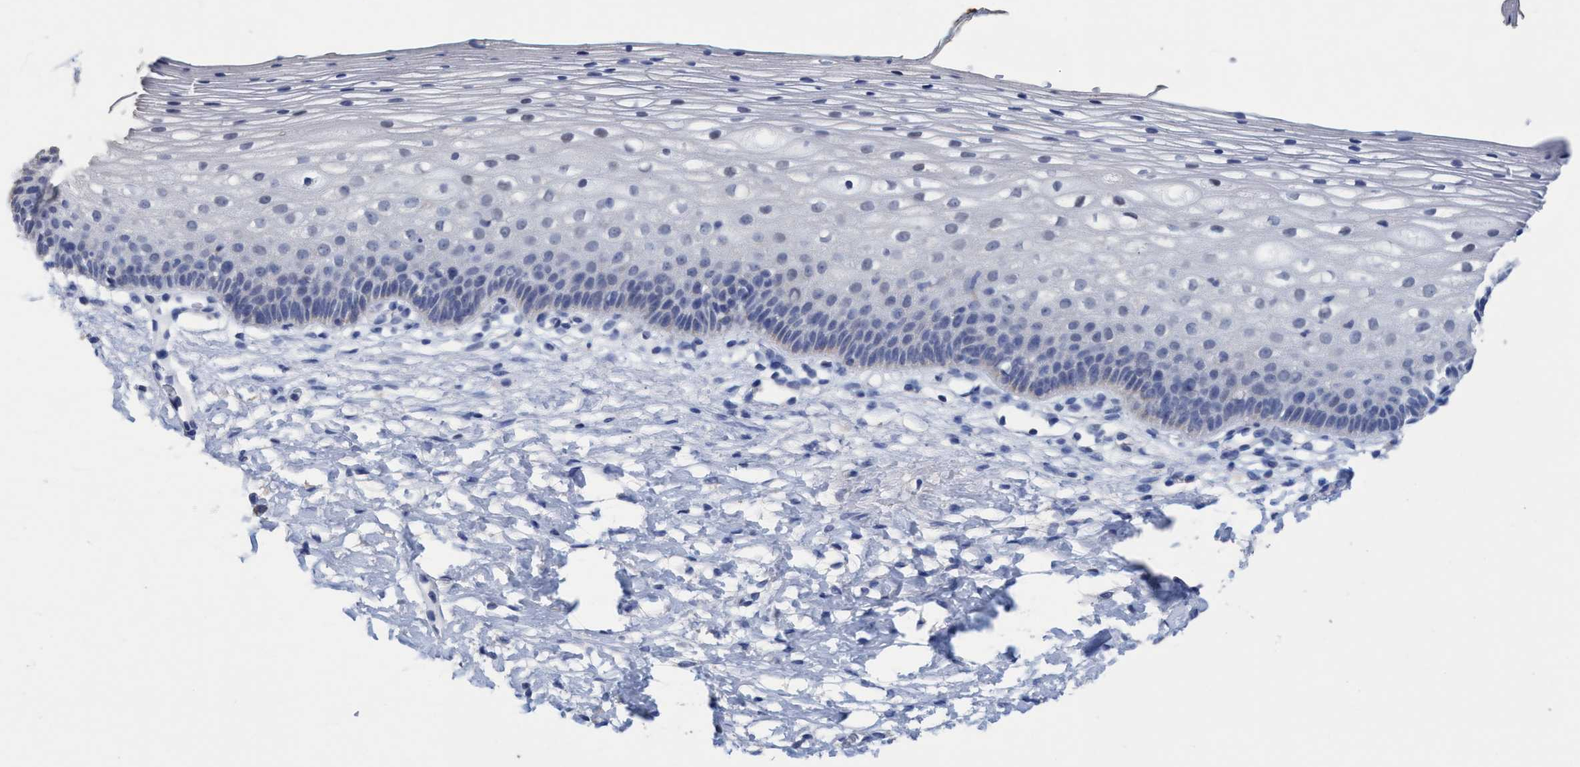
{"staining": {"intensity": "negative", "quantity": "none", "location": "none"}, "tissue": "cervix", "cell_type": "Squamous epithelial cells", "image_type": "normal", "snomed": [{"axis": "morphology", "description": "Normal tissue, NOS"}, {"axis": "topography", "description": "Cervix"}], "caption": "Immunohistochemistry histopathology image of normal cervix: human cervix stained with DAB (3,3'-diaminobenzidine) exhibits no significant protein staining in squamous epithelial cells. The staining was performed using DAB to visualize the protein expression in brown, while the nuclei were stained in blue with hematoxylin (Magnification: 20x).", "gene": "RSAD1", "patient": {"sex": "female", "age": 72}}